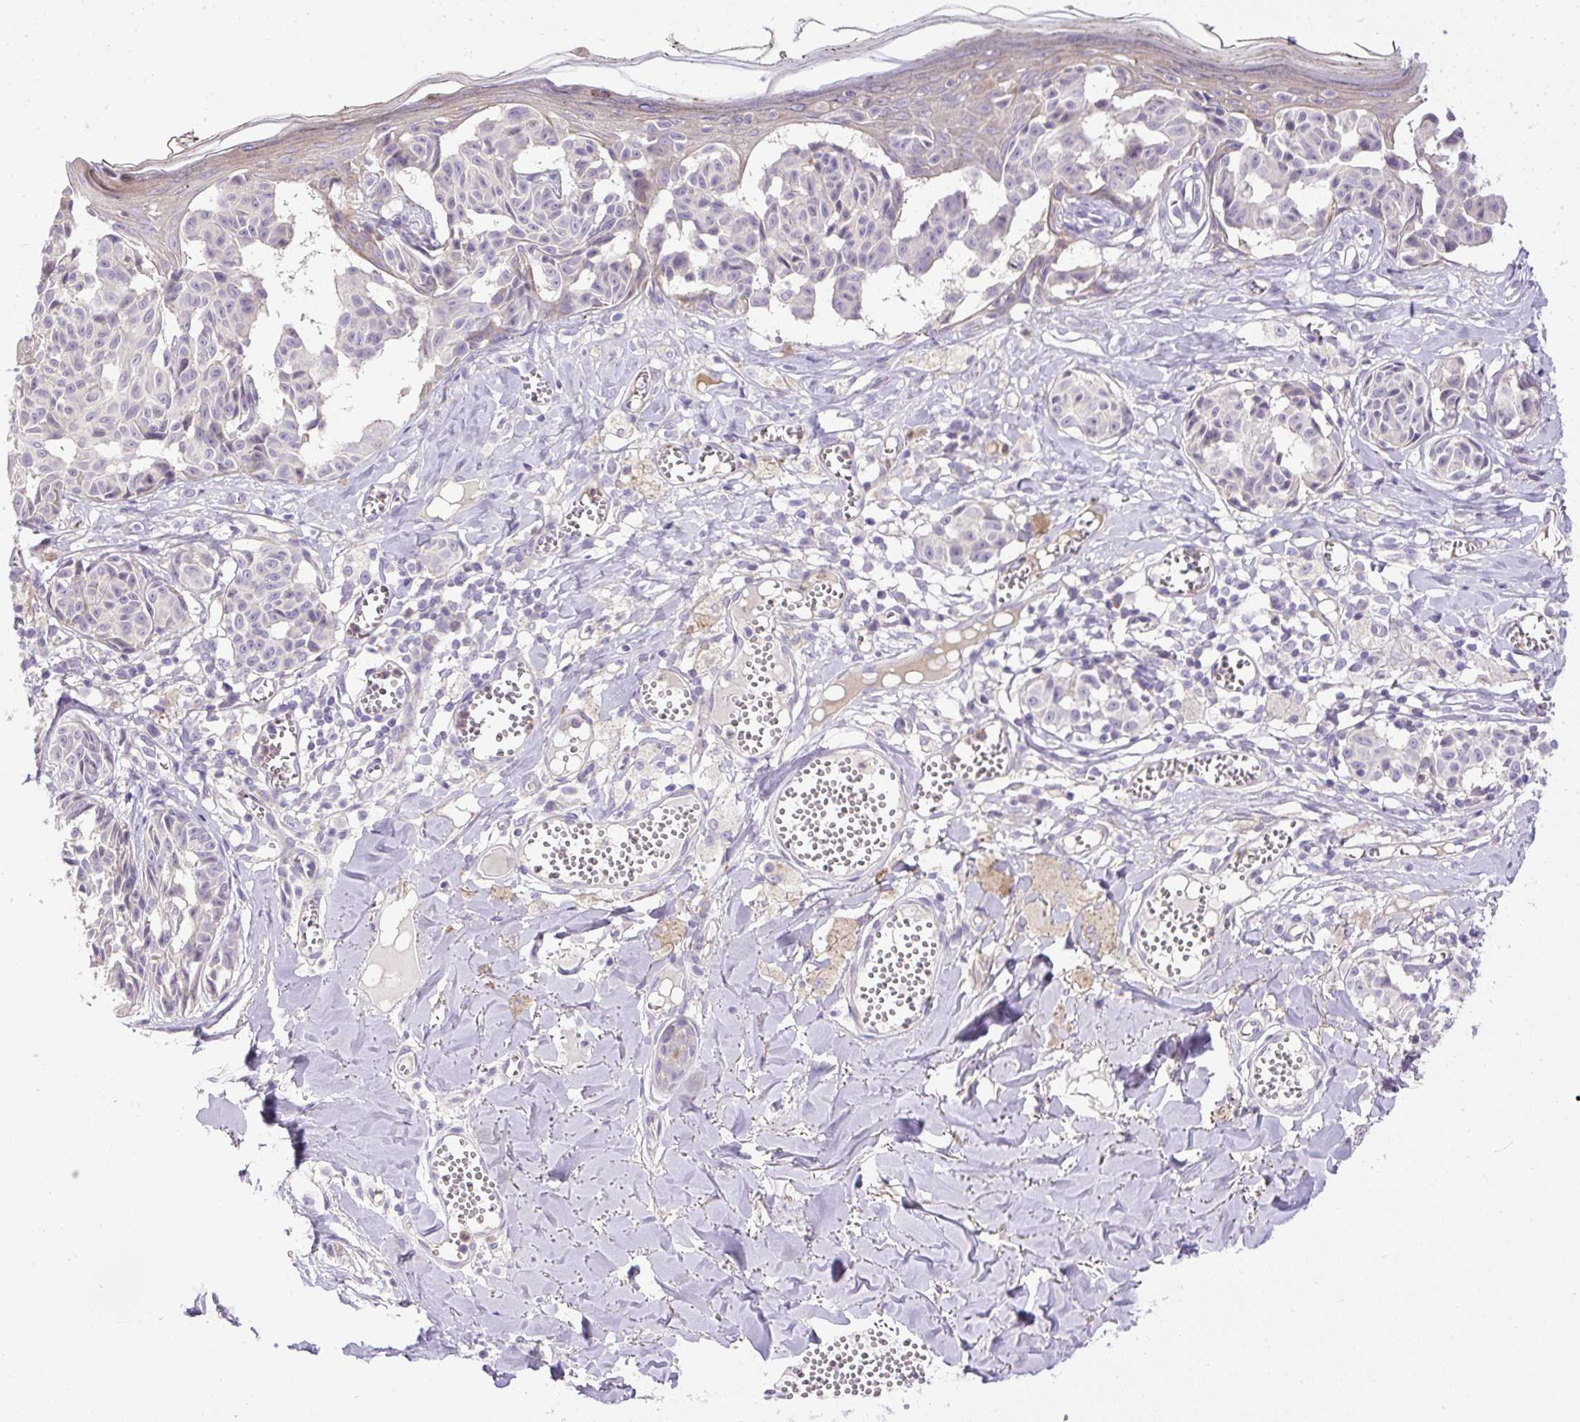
{"staining": {"intensity": "negative", "quantity": "none", "location": "none"}, "tissue": "melanoma", "cell_type": "Tumor cells", "image_type": "cancer", "snomed": [{"axis": "morphology", "description": "Malignant melanoma, NOS"}, {"axis": "topography", "description": "Skin"}], "caption": "Tumor cells show no significant protein positivity in melanoma.", "gene": "CFAP47", "patient": {"sex": "female", "age": 43}}